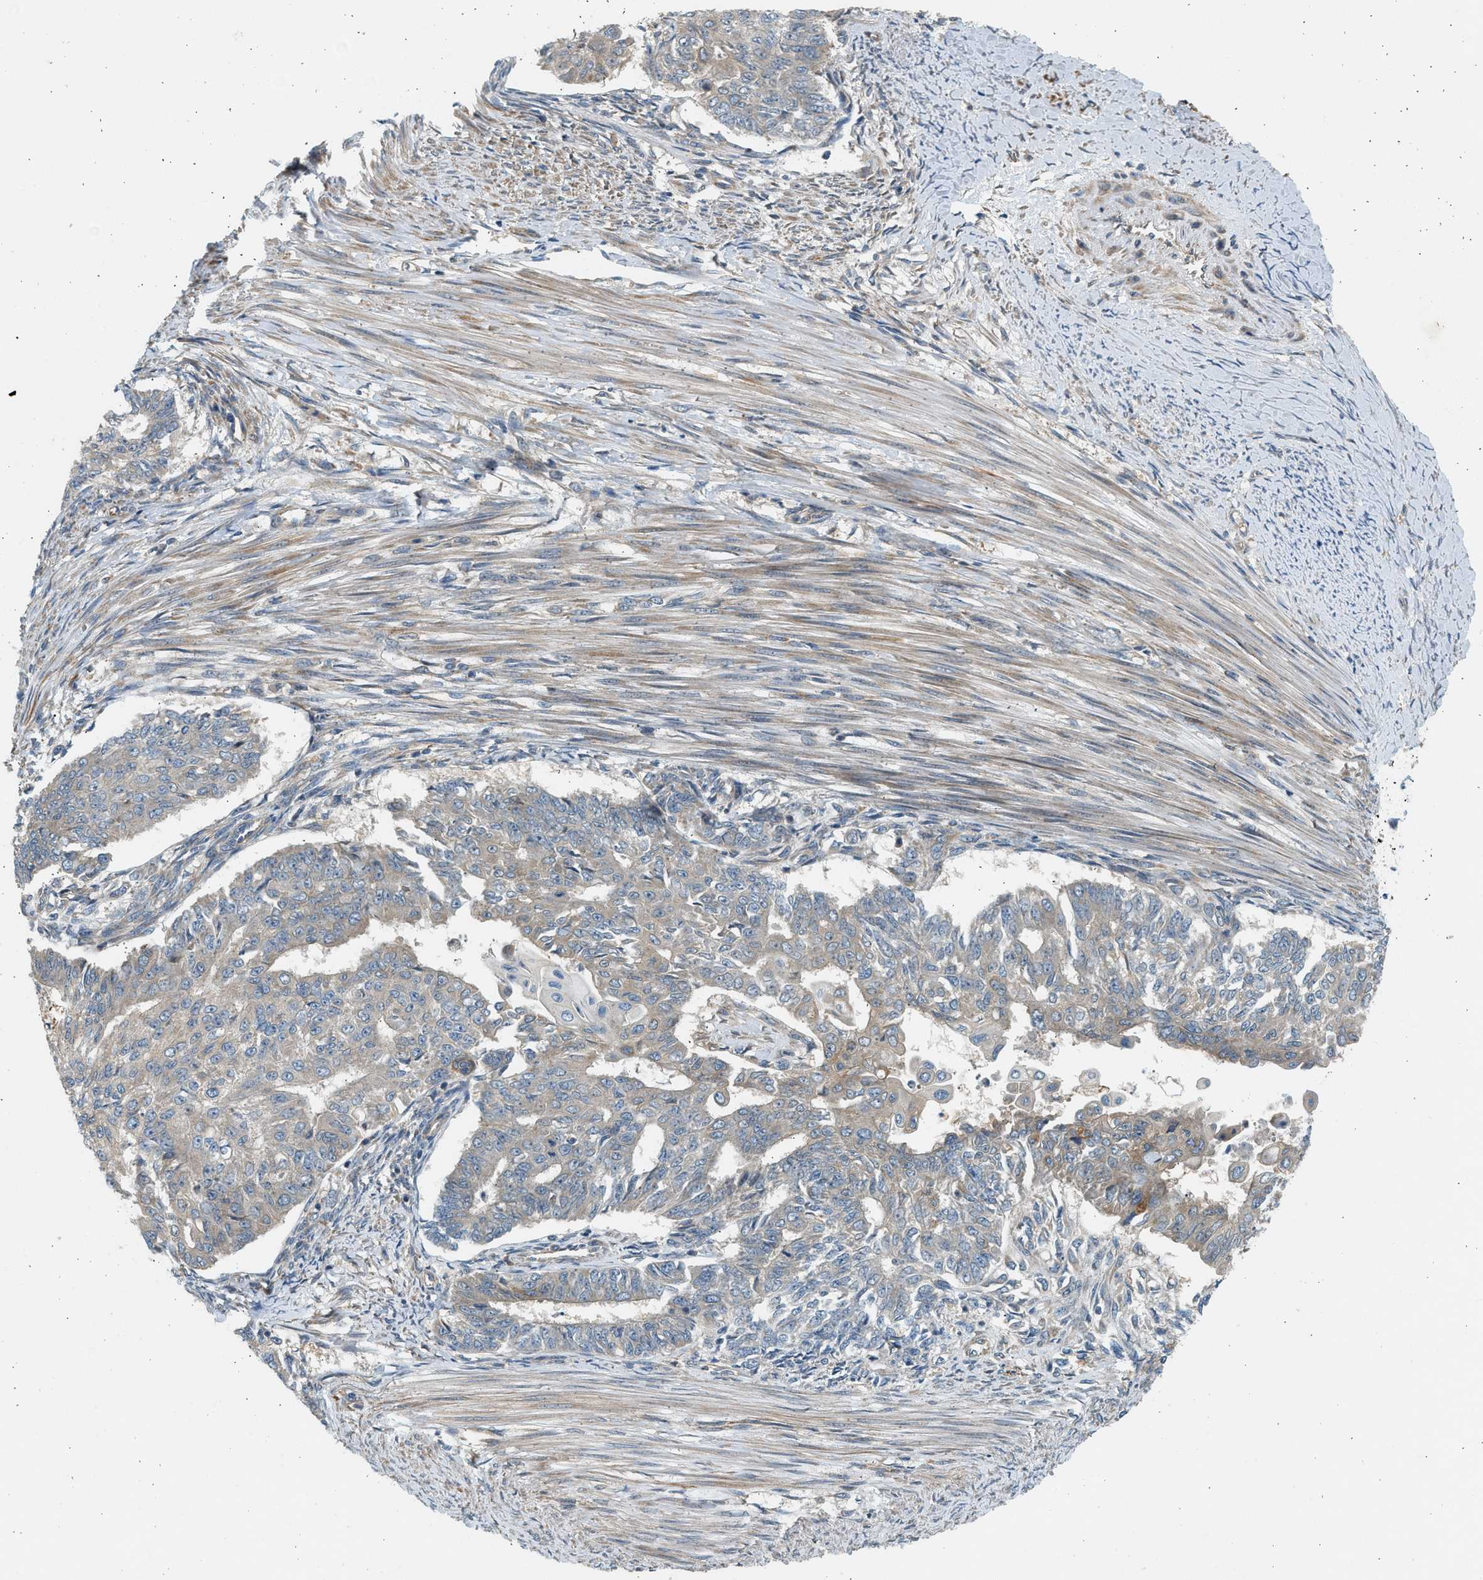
{"staining": {"intensity": "weak", "quantity": "25%-75%", "location": "cytoplasmic/membranous"}, "tissue": "endometrial cancer", "cell_type": "Tumor cells", "image_type": "cancer", "snomed": [{"axis": "morphology", "description": "Adenocarcinoma, NOS"}, {"axis": "topography", "description": "Endometrium"}], "caption": "Endometrial adenocarcinoma was stained to show a protein in brown. There is low levels of weak cytoplasmic/membranous staining in about 25%-75% of tumor cells.", "gene": "KDELR2", "patient": {"sex": "female", "age": 32}}